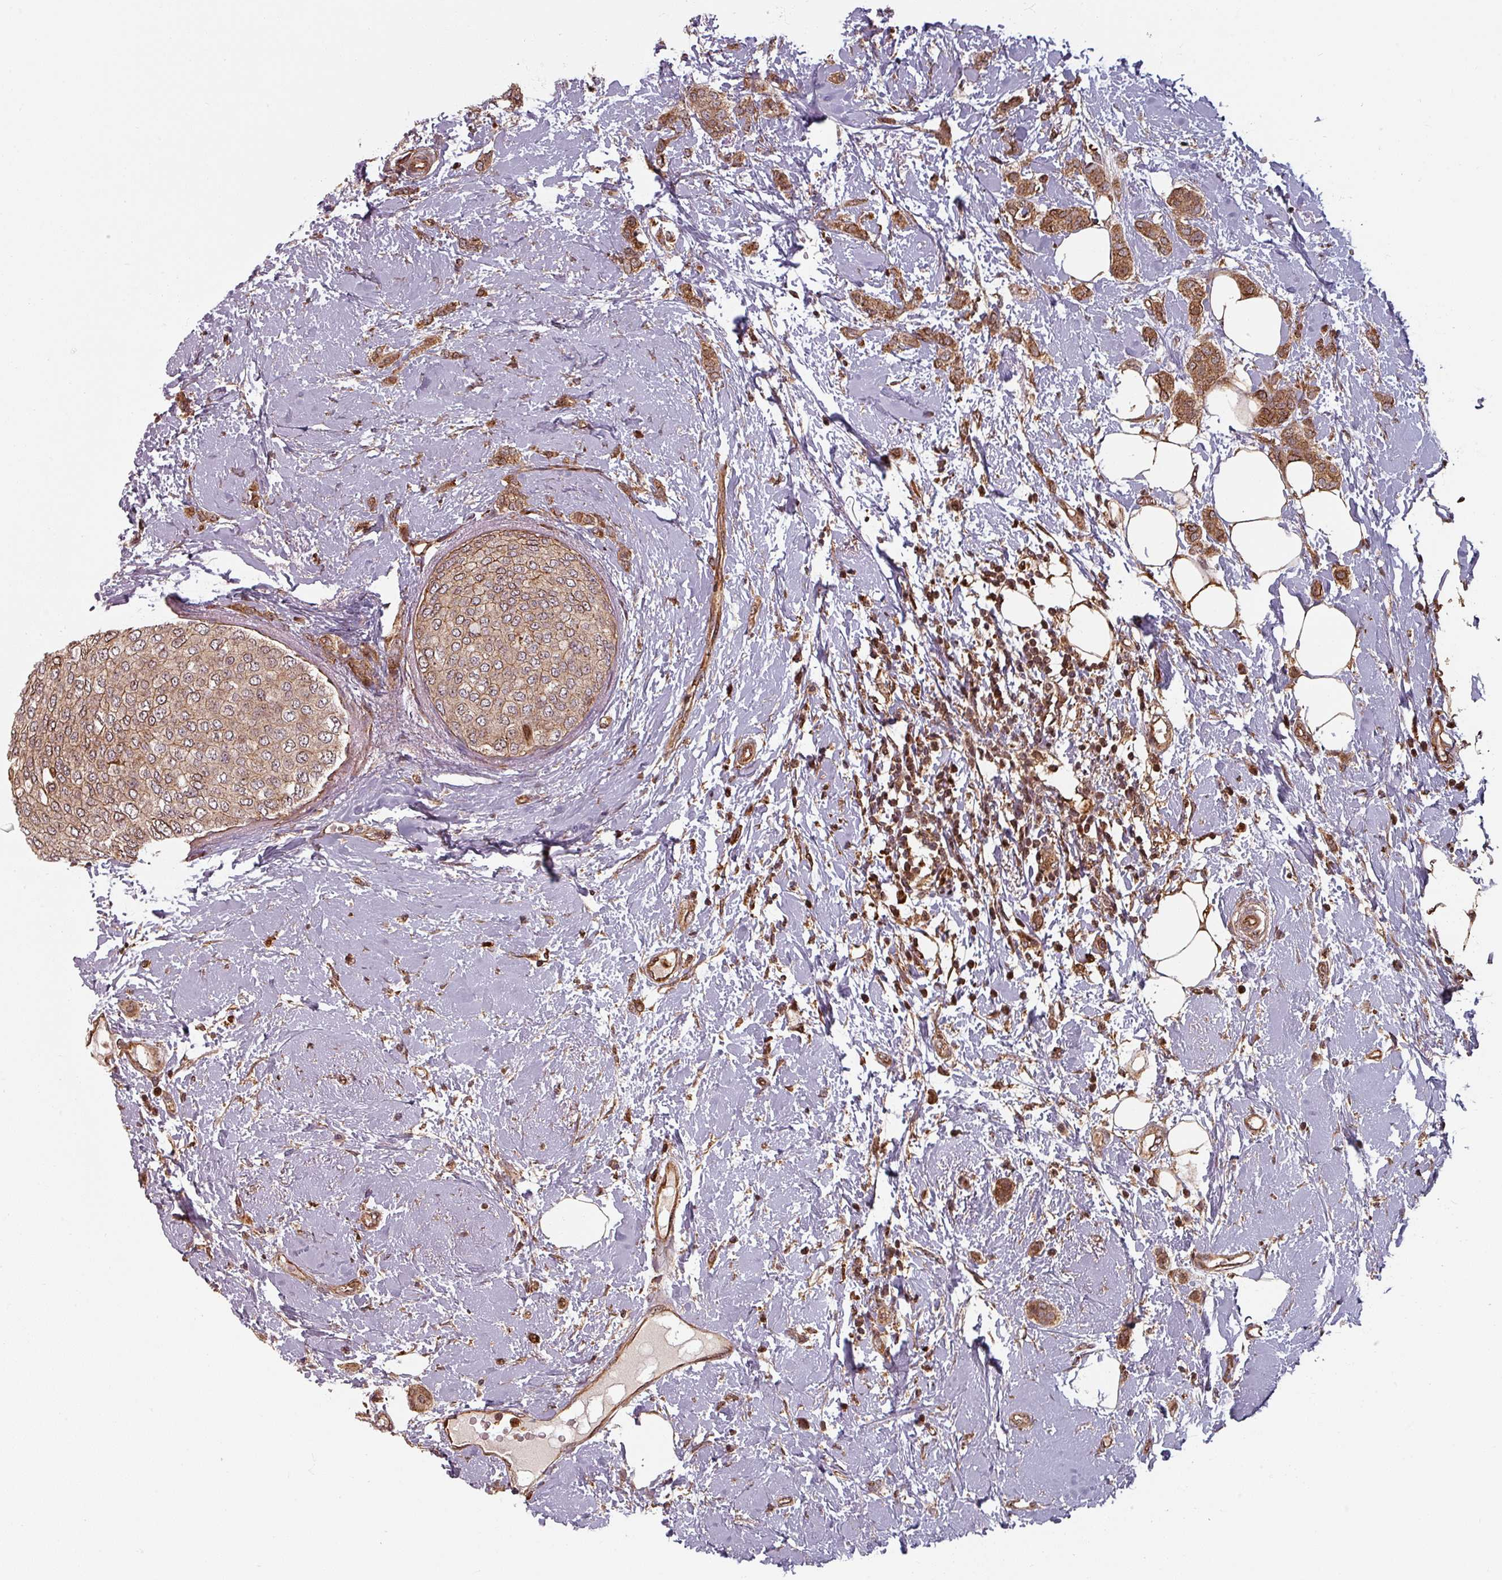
{"staining": {"intensity": "moderate", "quantity": ">75%", "location": "cytoplasmic/membranous,nuclear"}, "tissue": "breast cancer", "cell_type": "Tumor cells", "image_type": "cancer", "snomed": [{"axis": "morphology", "description": "Duct carcinoma"}, {"axis": "topography", "description": "Breast"}], "caption": "High-power microscopy captured an immunohistochemistry histopathology image of breast intraductal carcinoma, revealing moderate cytoplasmic/membranous and nuclear expression in approximately >75% of tumor cells.", "gene": "EID1", "patient": {"sex": "female", "age": 72}}